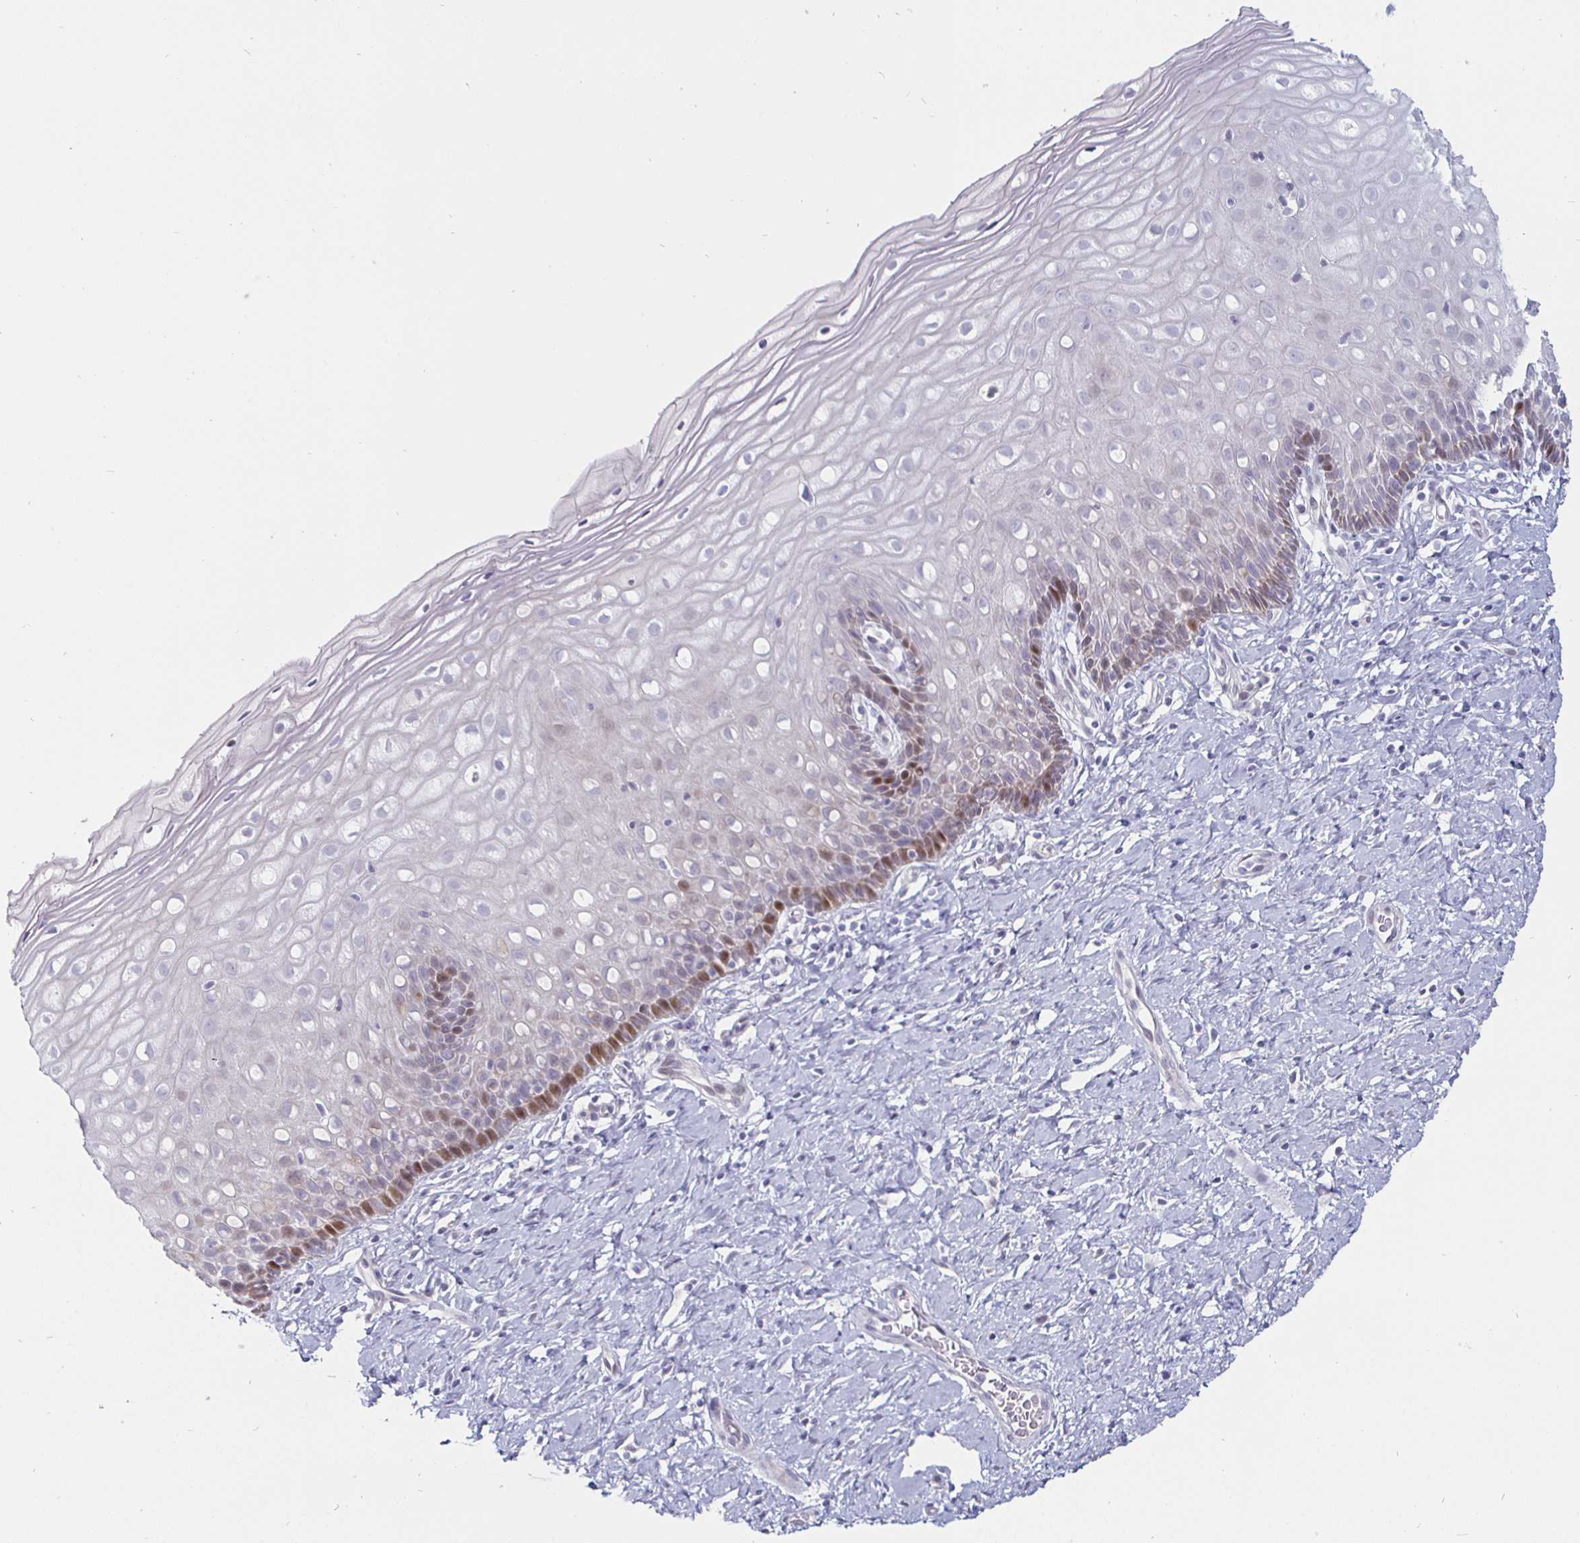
{"staining": {"intensity": "negative", "quantity": "none", "location": "none"}, "tissue": "cervix", "cell_type": "Glandular cells", "image_type": "normal", "snomed": [{"axis": "morphology", "description": "Normal tissue, NOS"}, {"axis": "topography", "description": "Cervix"}], "caption": "Protein analysis of normal cervix shows no significant positivity in glandular cells.", "gene": "DMRTB1", "patient": {"sex": "female", "age": 37}}